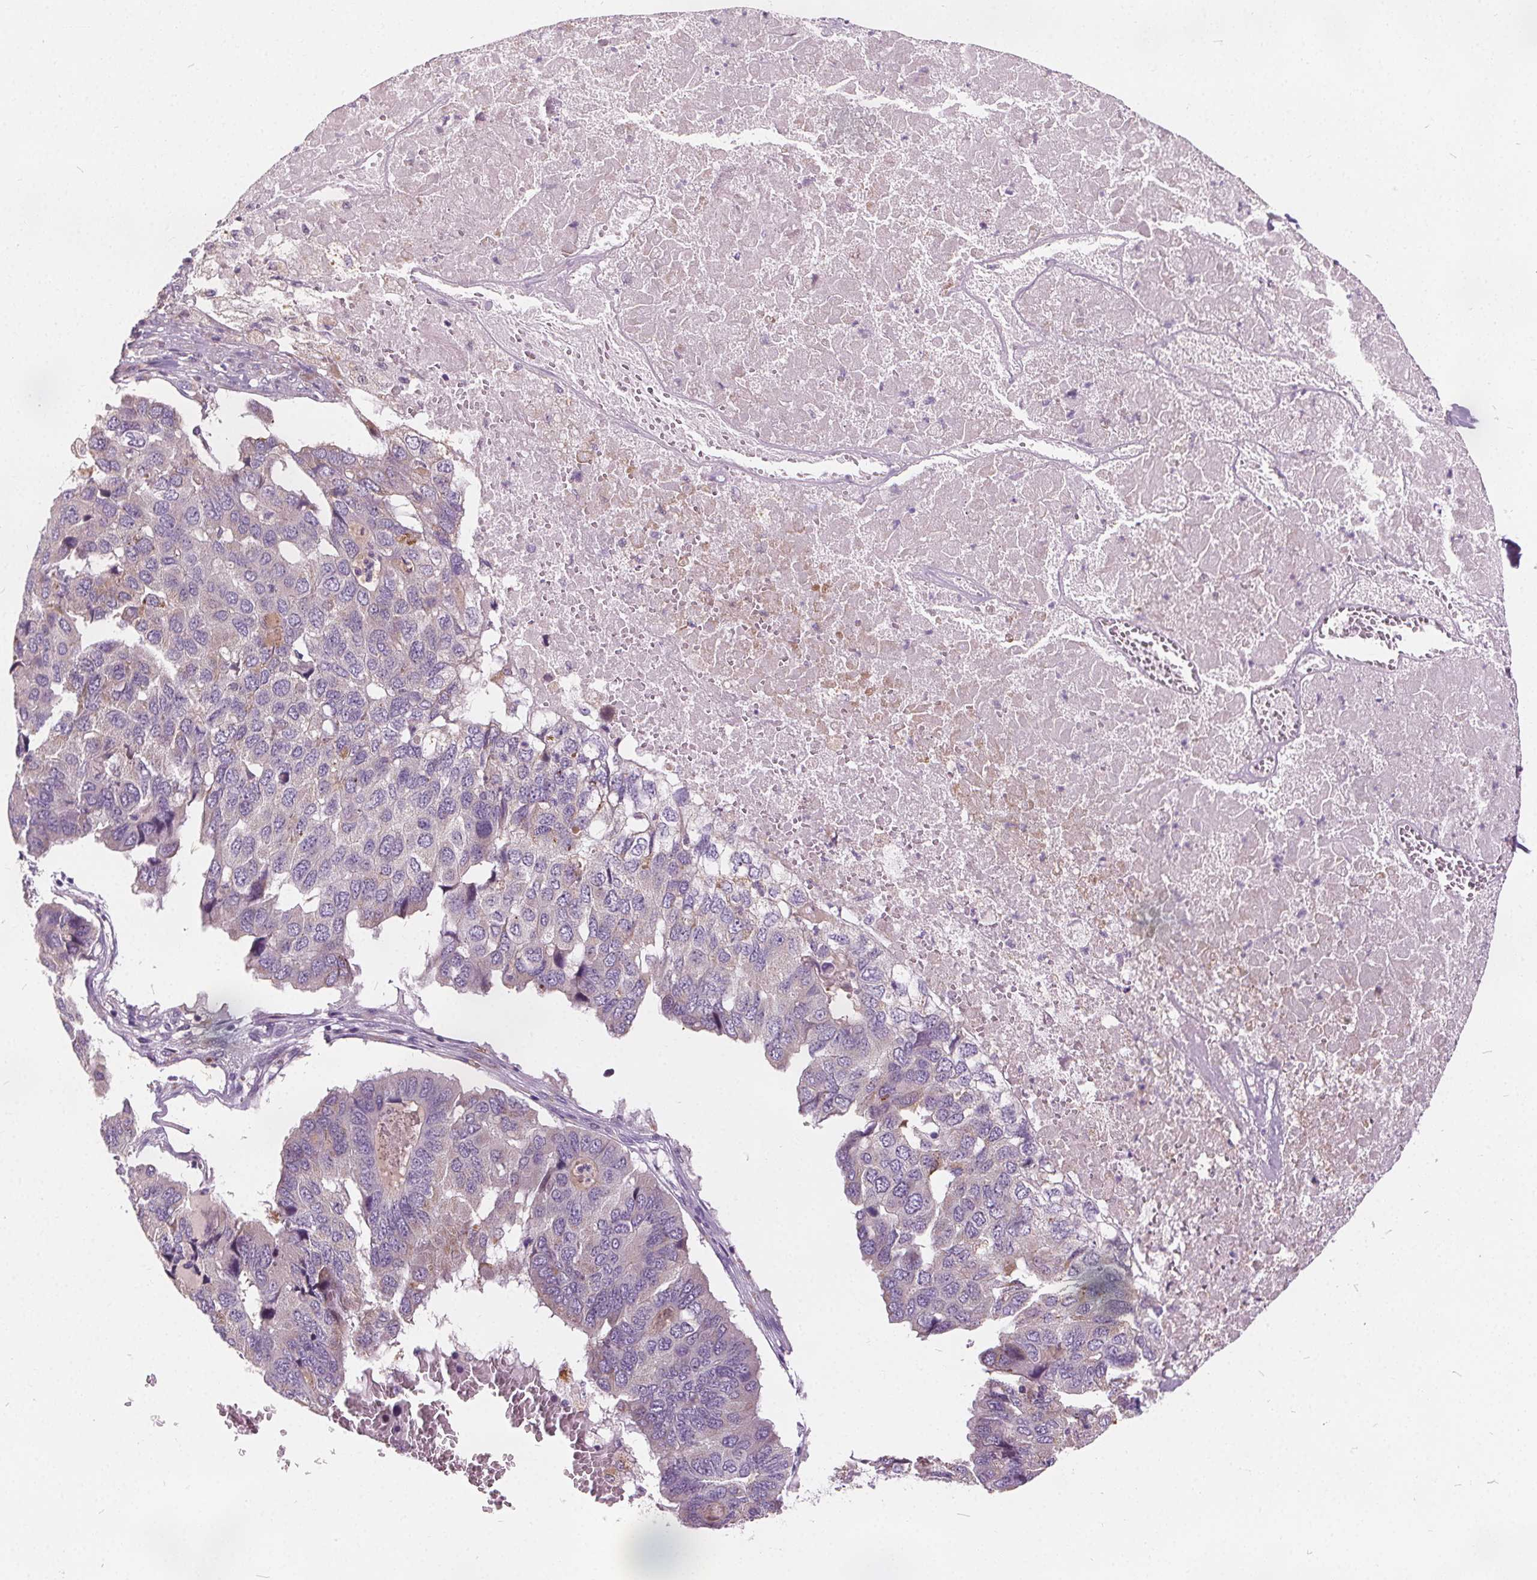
{"staining": {"intensity": "negative", "quantity": "none", "location": "none"}, "tissue": "pancreatic cancer", "cell_type": "Tumor cells", "image_type": "cancer", "snomed": [{"axis": "morphology", "description": "Adenocarcinoma, NOS"}, {"axis": "topography", "description": "Pancreas"}], "caption": "Immunohistochemistry micrograph of neoplastic tissue: adenocarcinoma (pancreatic) stained with DAB exhibits no significant protein positivity in tumor cells. (Brightfield microscopy of DAB IHC at high magnification).", "gene": "ACOX2", "patient": {"sex": "male", "age": 50}}